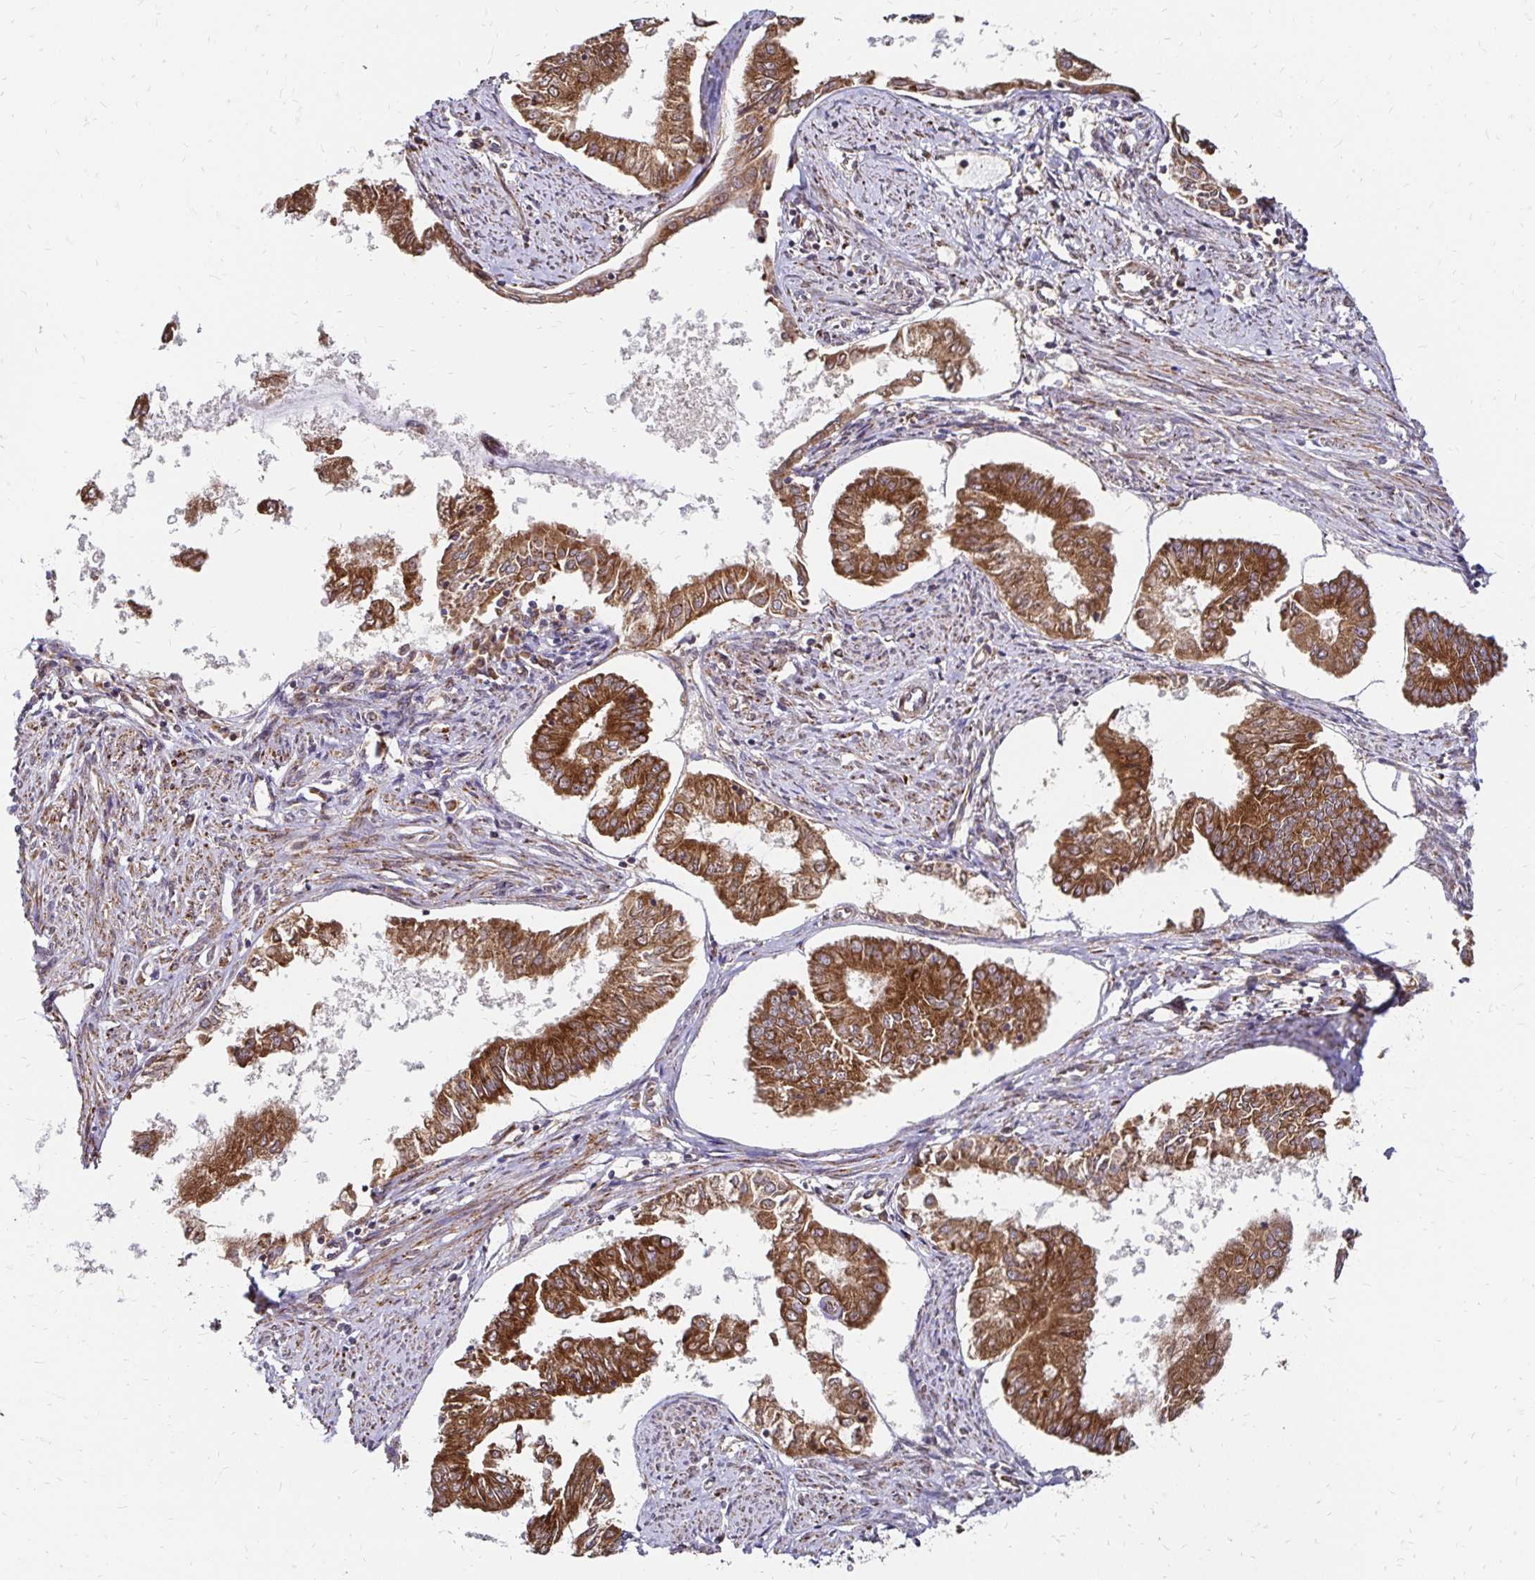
{"staining": {"intensity": "moderate", "quantity": ">75%", "location": "cytoplasmic/membranous"}, "tissue": "endometrial cancer", "cell_type": "Tumor cells", "image_type": "cancer", "snomed": [{"axis": "morphology", "description": "Adenocarcinoma, NOS"}, {"axis": "topography", "description": "Endometrium"}], "caption": "Immunohistochemical staining of endometrial cancer shows medium levels of moderate cytoplasmic/membranous protein staining in about >75% of tumor cells.", "gene": "ZW10", "patient": {"sex": "female", "age": 76}}